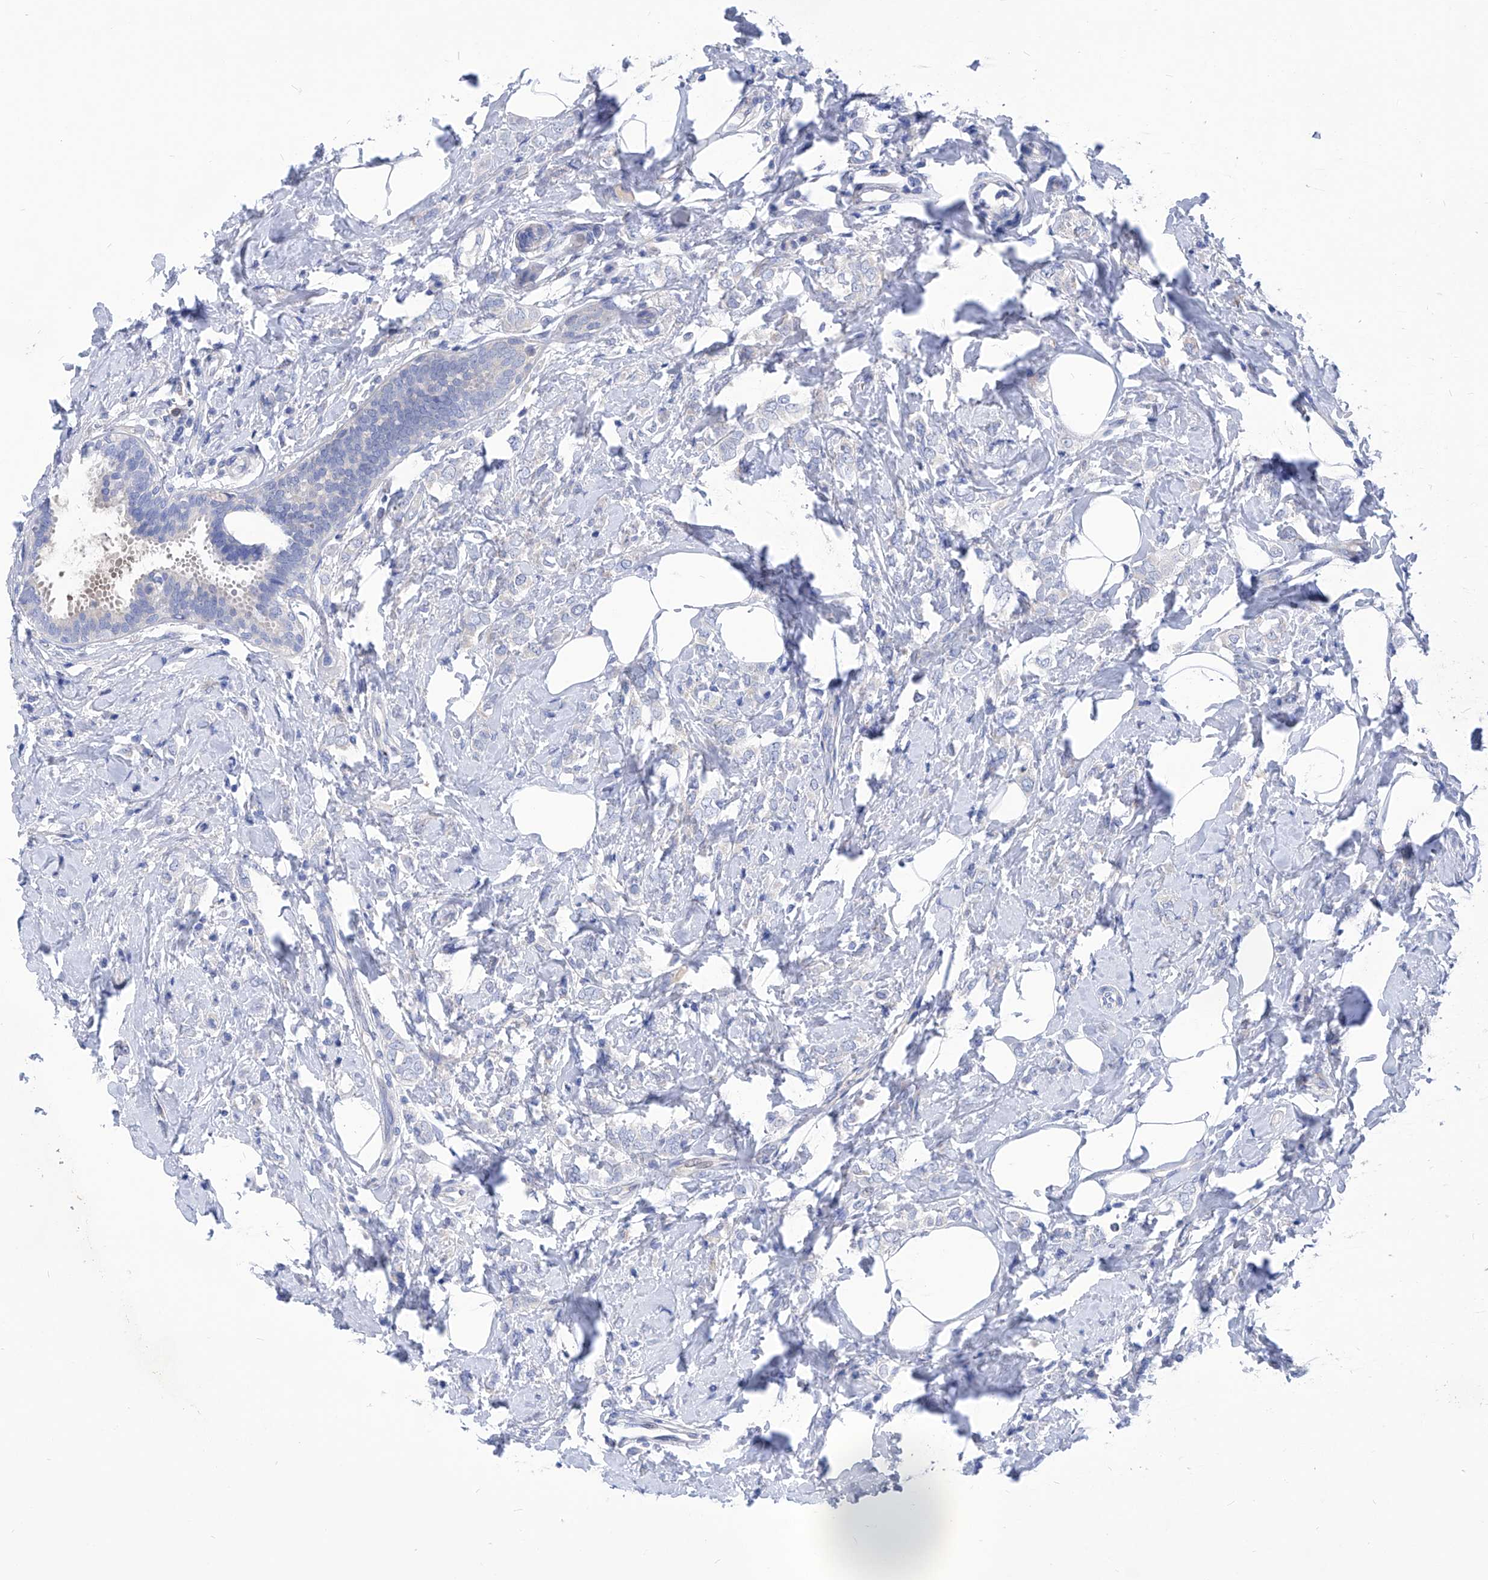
{"staining": {"intensity": "negative", "quantity": "none", "location": "none"}, "tissue": "breast cancer", "cell_type": "Tumor cells", "image_type": "cancer", "snomed": [{"axis": "morphology", "description": "Lobular carcinoma"}, {"axis": "topography", "description": "Breast"}], "caption": "Tumor cells show no significant expression in breast cancer. (Immunohistochemistry, brightfield microscopy, high magnification).", "gene": "XPNPEP1", "patient": {"sex": "female", "age": 47}}